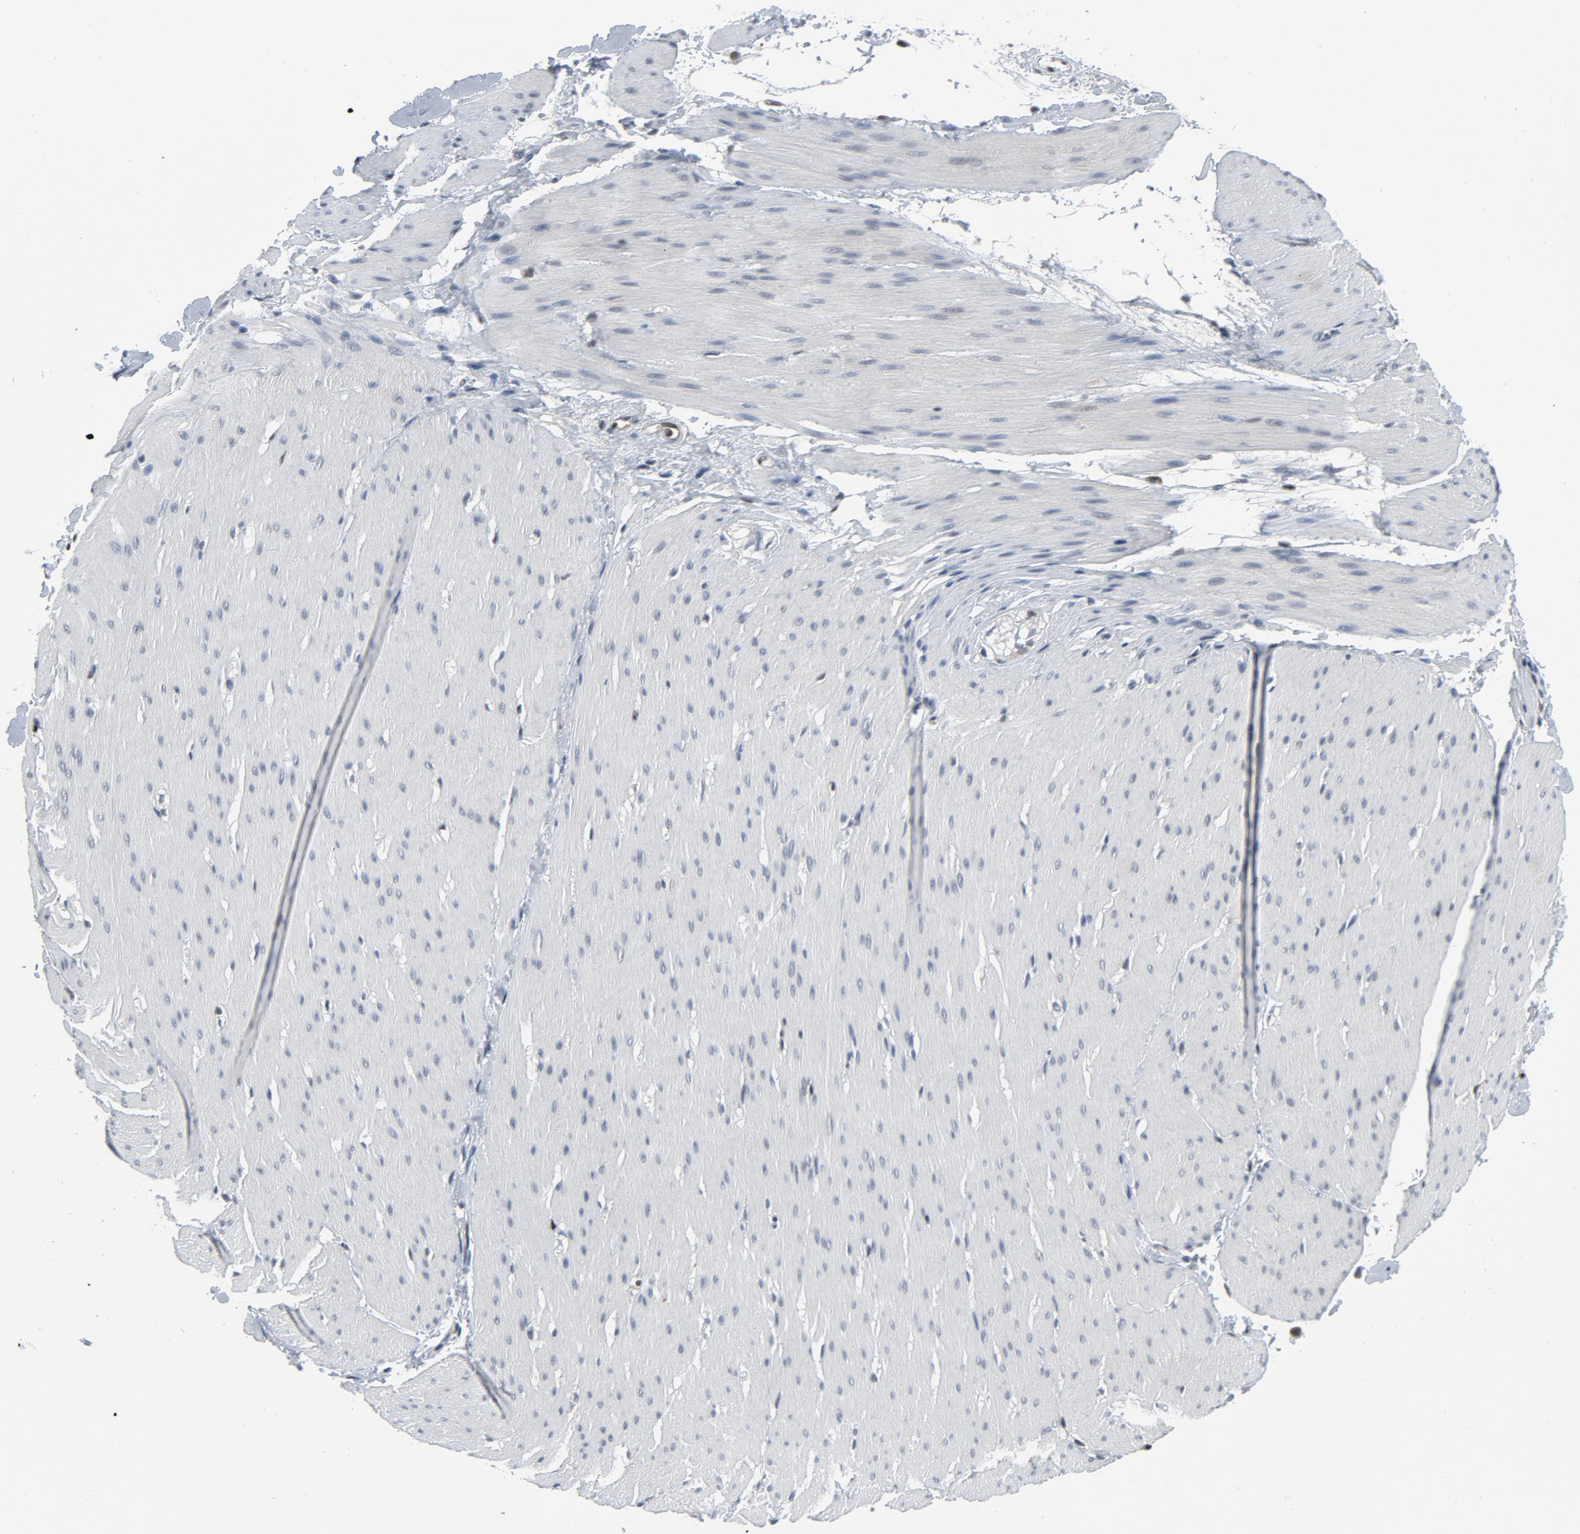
{"staining": {"intensity": "negative", "quantity": "none", "location": "none"}, "tissue": "smooth muscle", "cell_type": "Smooth muscle cells", "image_type": "normal", "snomed": [{"axis": "morphology", "description": "Normal tissue, NOS"}, {"axis": "topography", "description": "Smooth muscle"}, {"axis": "topography", "description": "Colon"}], "caption": "IHC histopathology image of benign smooth muscle: human smooth muscle stained with DAB (3,3'-diaminobenzidine) shows no significant protein expression in smooth muscle cells.", "gene": "STAT5A", "patient": {"sex": "male", "age": 67}}